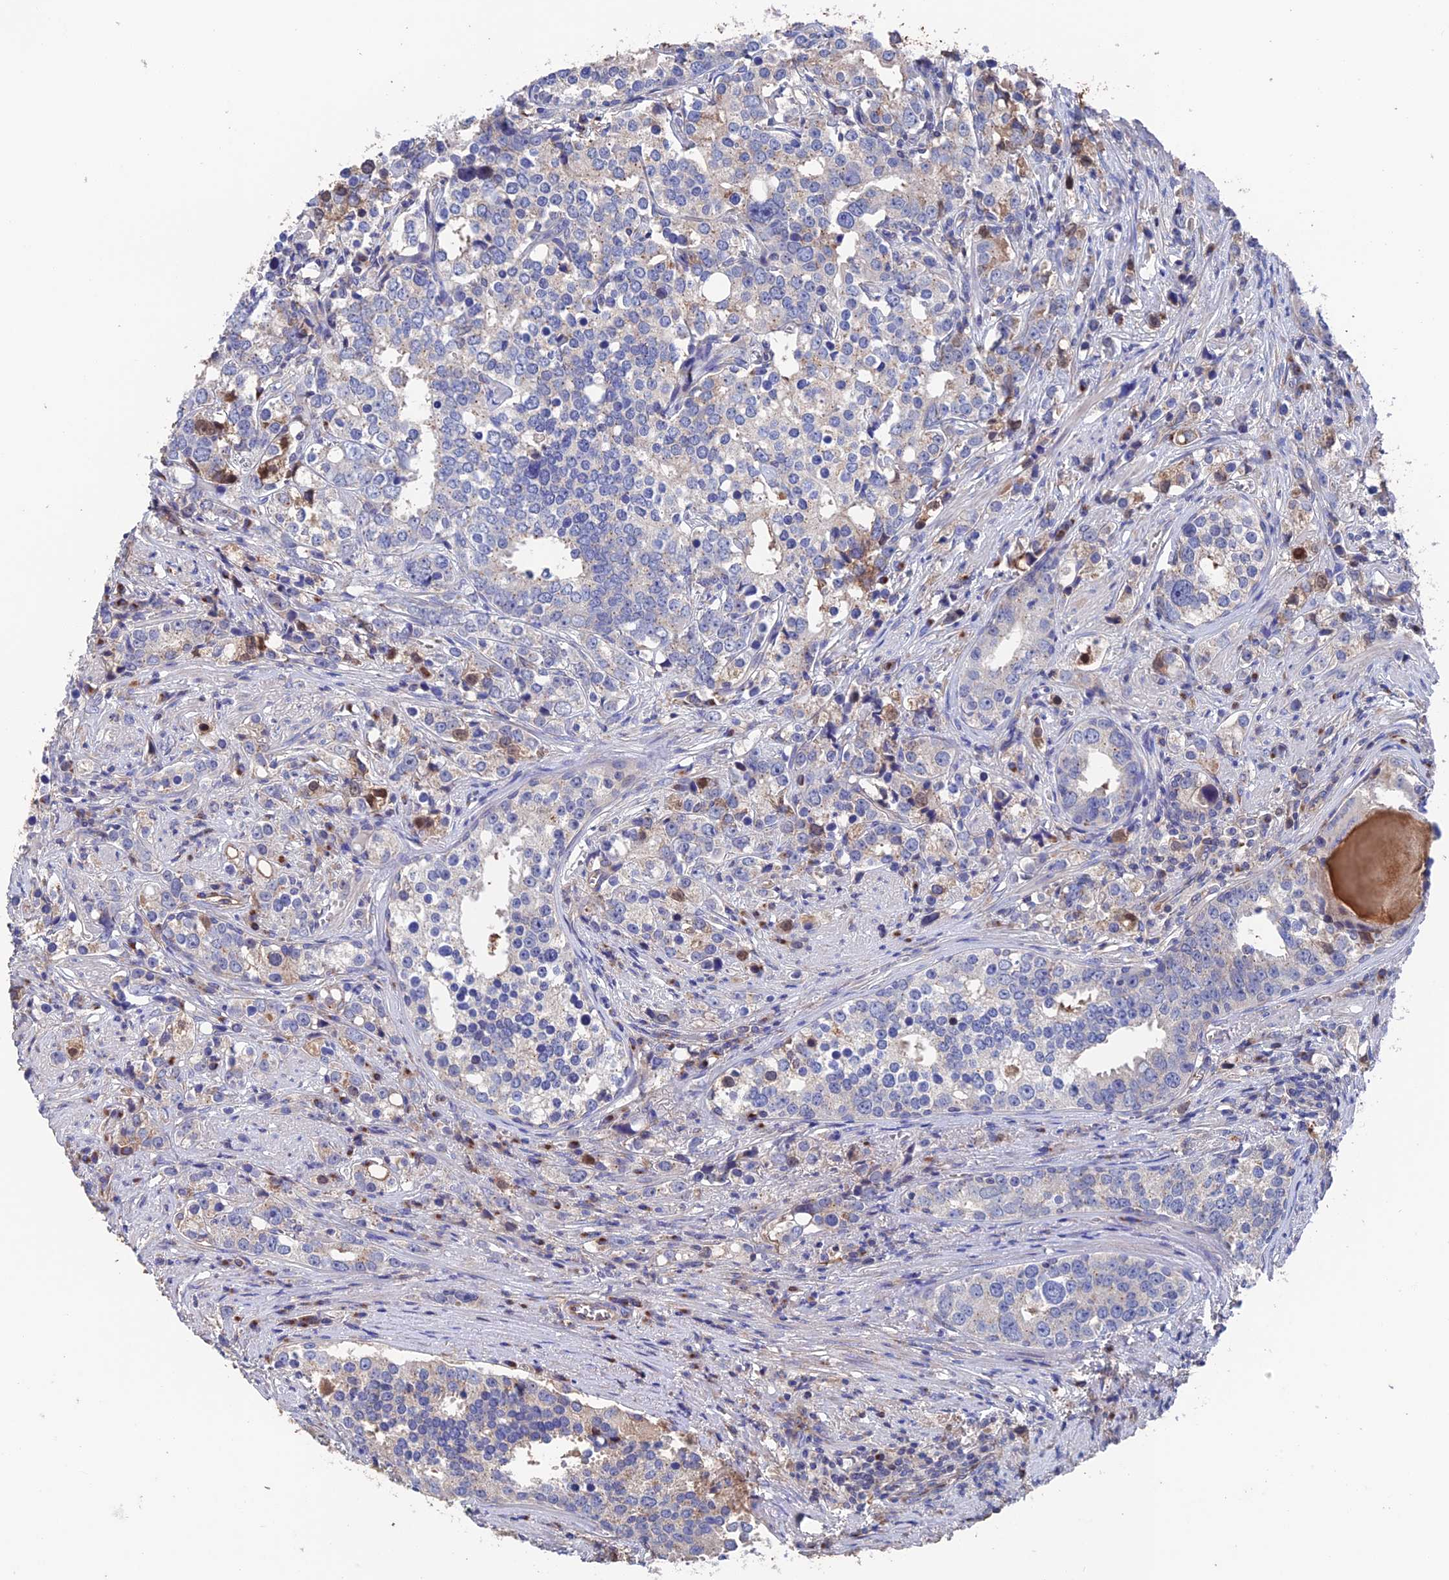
{"staining": {"intensity": "negative", "quantity": "none", "location": "none"}, "tissue": "prostate cancer", "cell_type": "Tumor cells", "image_type": "cancer", "snomed": [{"axis": "morphology", "description": "Adenocarcinoma, High grade"}, {"axis": "topography", "description": "Prostate"}], "caption": "Photomicrograph shows no protein expression in tumor cells of prostate cancer tissue.", "gene": "HPF1", "patient": {"sex": "male", "age": 71}}